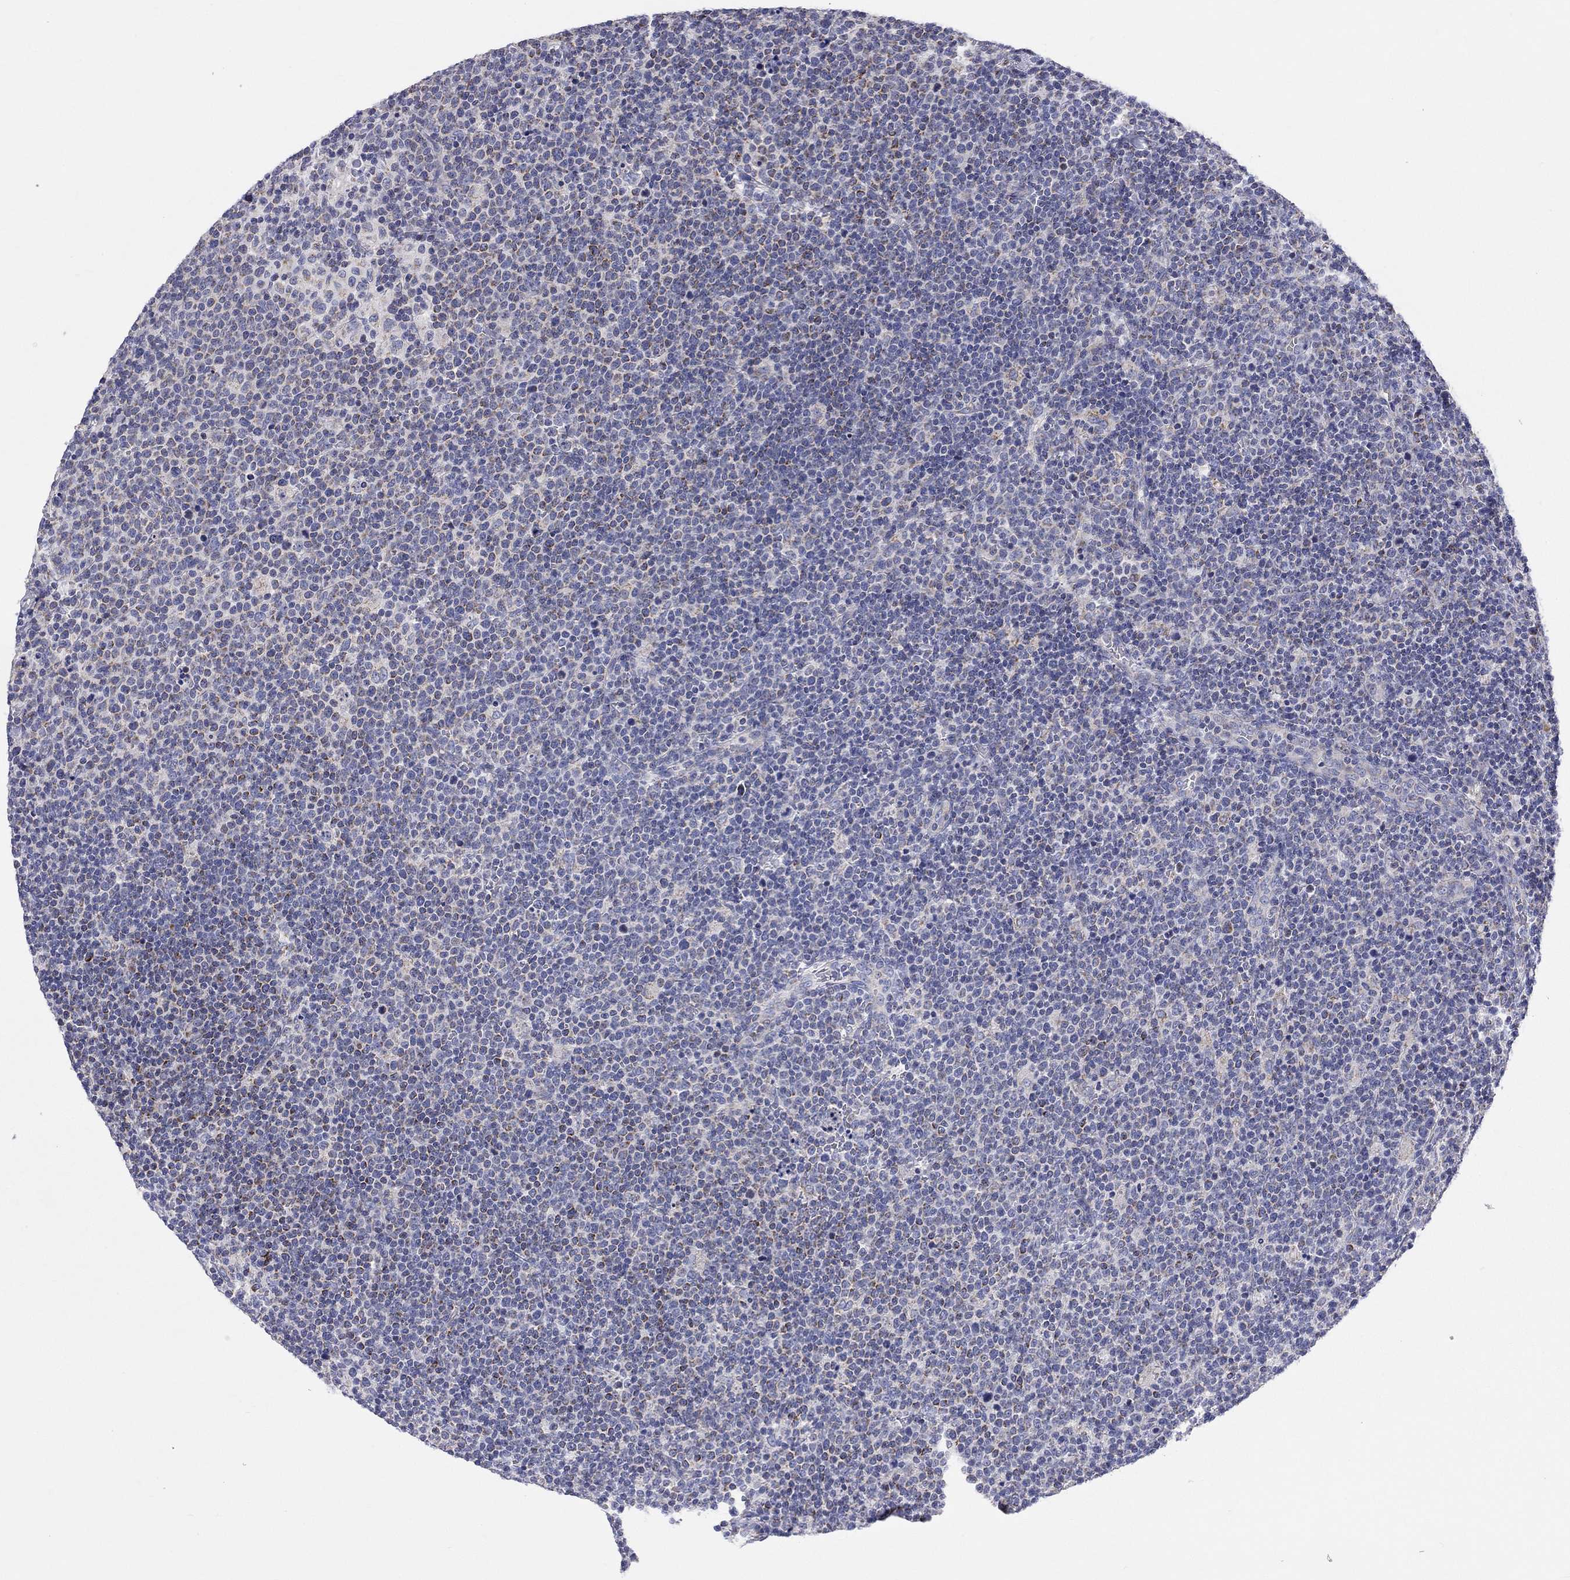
{"staining": {"intensity": "negative", "quantity": "none", "location": "none"}, "tissue": "lymphoma", "cell_type": "Tumor cells", "image_type": "cancer", "snomed": [{"axis": "morphology", "description": "Malignant lymphoma, non-Hodgkin's type, High grade"}, {"axis": "topography", "description": "Lymph node"}], "caption": "Immunohistochemical staining of high-grade malignant lymphoma, non-Hodgkin's type demonstrates no significant staining in tumor cells.", "gene": "RCAN1", "patient": {"sex": "male", "age": 61}}